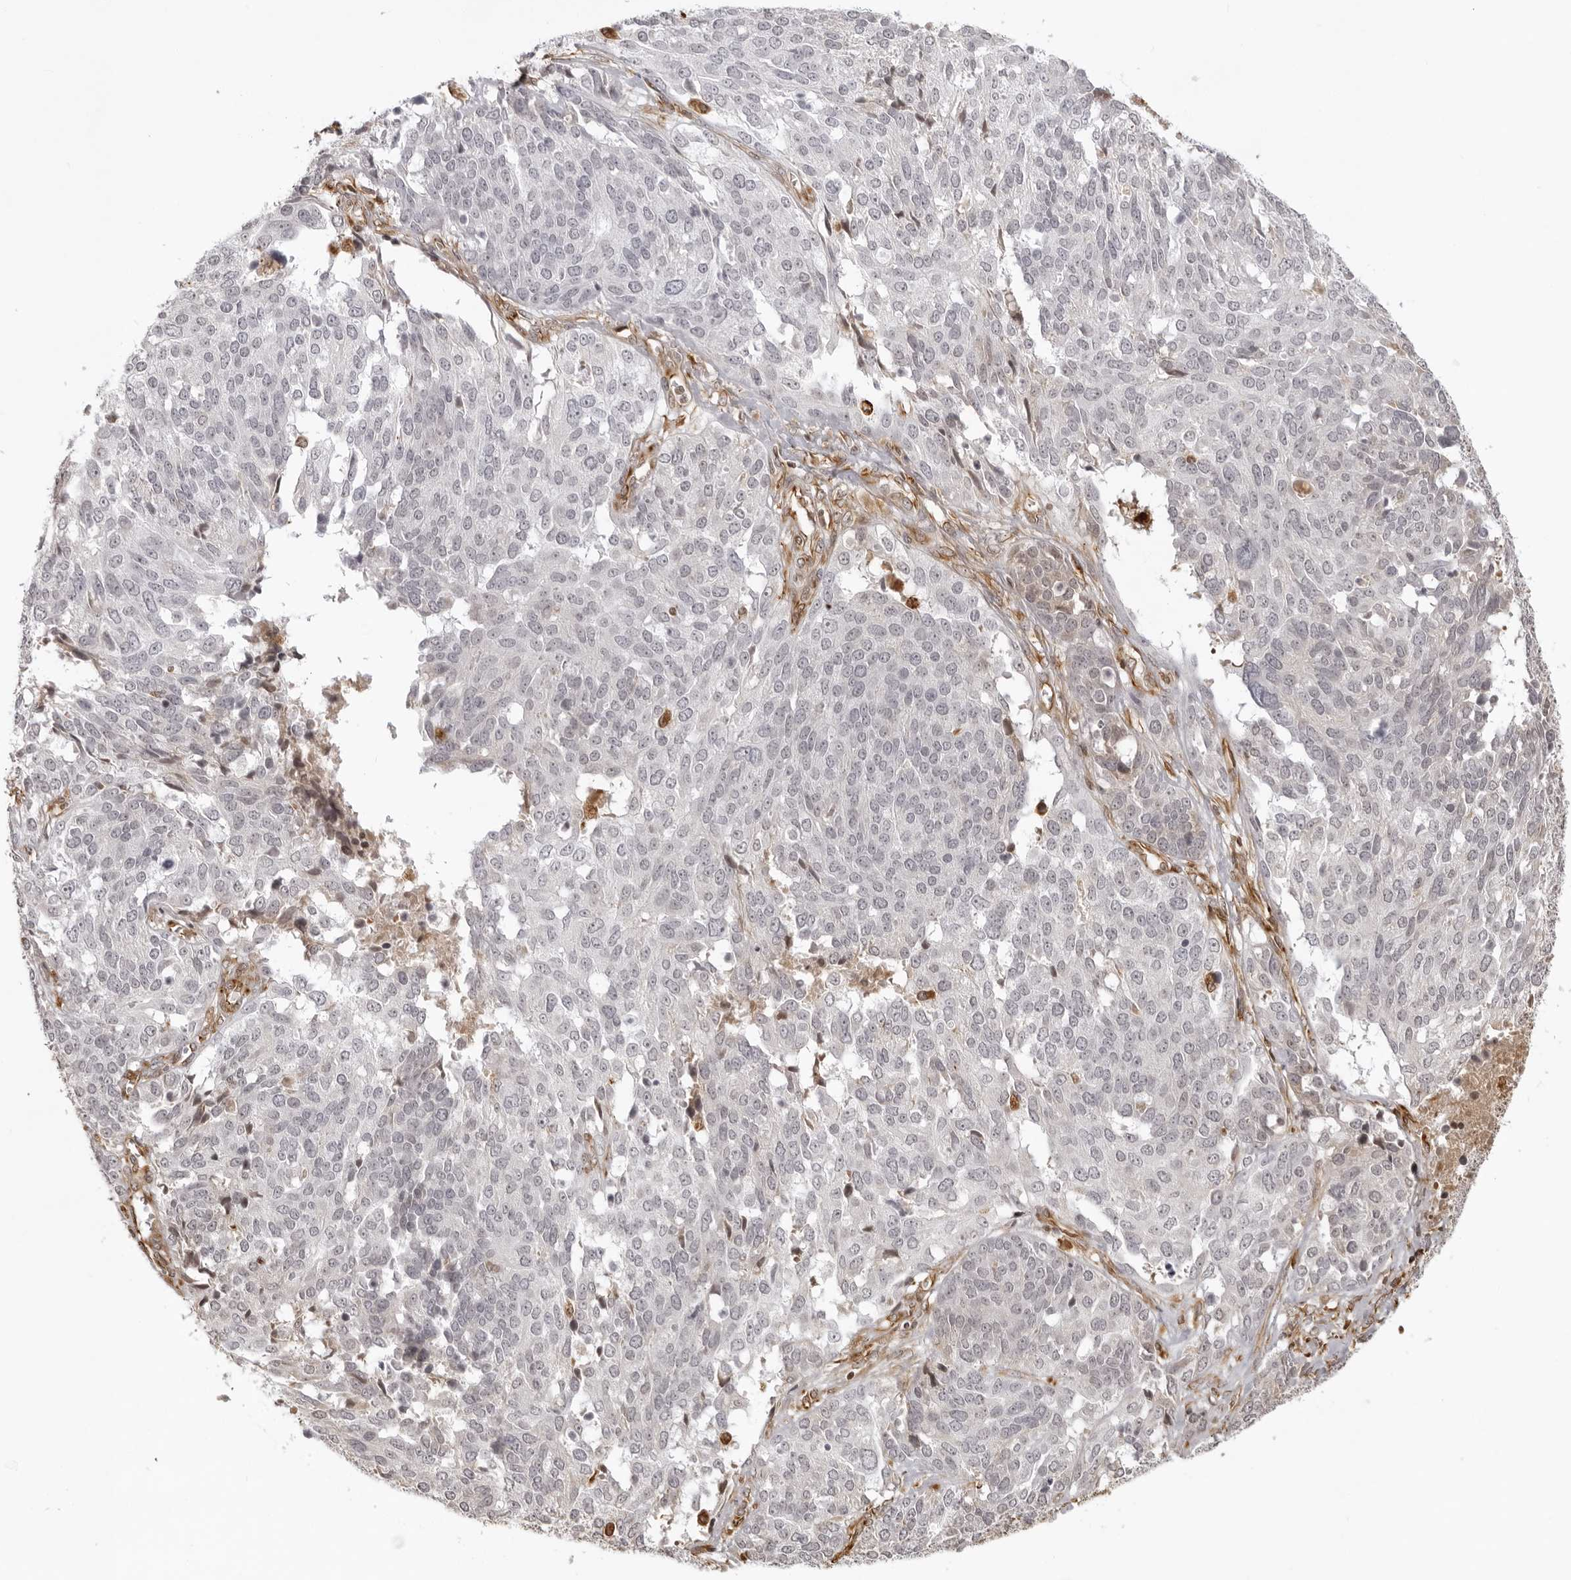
{"staining": {"intensity": "negative", "quantity": "none", "location": "none"}, "tissue": "ovarian cancer", "cell_type": "Tumor cells", "image_type": "cancer", "snomed": [{"axis": "morphology", "description": "Cystadenocarcinoma, serous, NOS"}, {"axis": "topography", "description": "Ovary"}], "caption": "The immunohistochemistry photomicrograph has no significant expression in tumor cells of serous cystadenocarcinoma (ovarian) tissue. The staining was performed using DAB to visualize the protein expression in brown, while the nuclei were stained in blue with hematoxylin (Magnification: 20x).", "gene": "DYNLT5", "patient": {"sex": "female", "age": 44}}